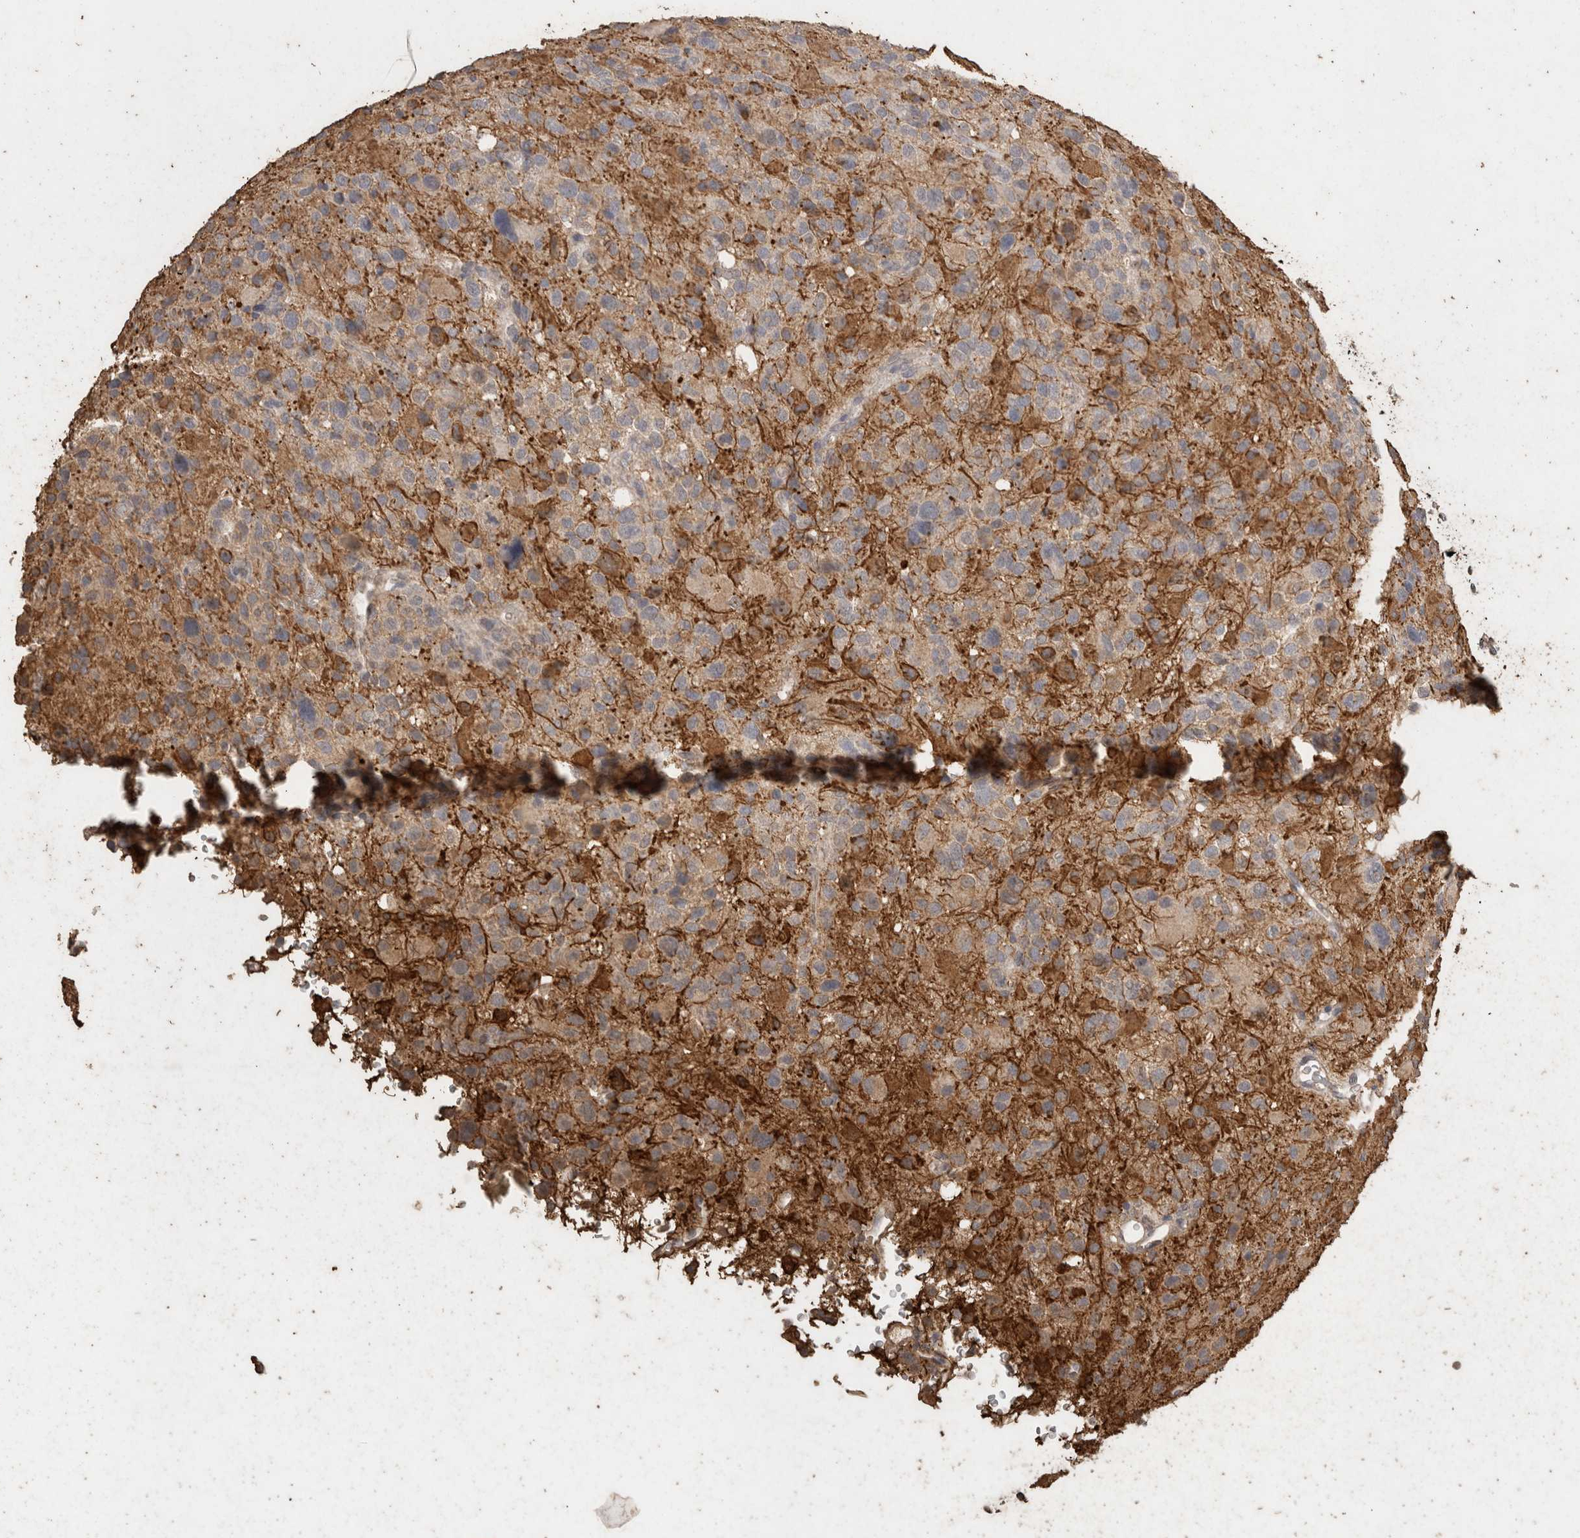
{"staining": {"intensity": "weak", "quantity": "<25%", "location": "cytoplasmic/membranous"}, "tissue": "glioma", "cell_type": "Tumor cells", "image_type": "cancer", "snomed": [{"axis": "morphology", "description": "Glioma, malignant, High grade"}, {"axis": "topography", "description": "Brain"}], "caption": "Tumor cells show no significant staining in glioma.", "gene": "CX3CL1", "patient": {"sex": "male", "age": 48}}